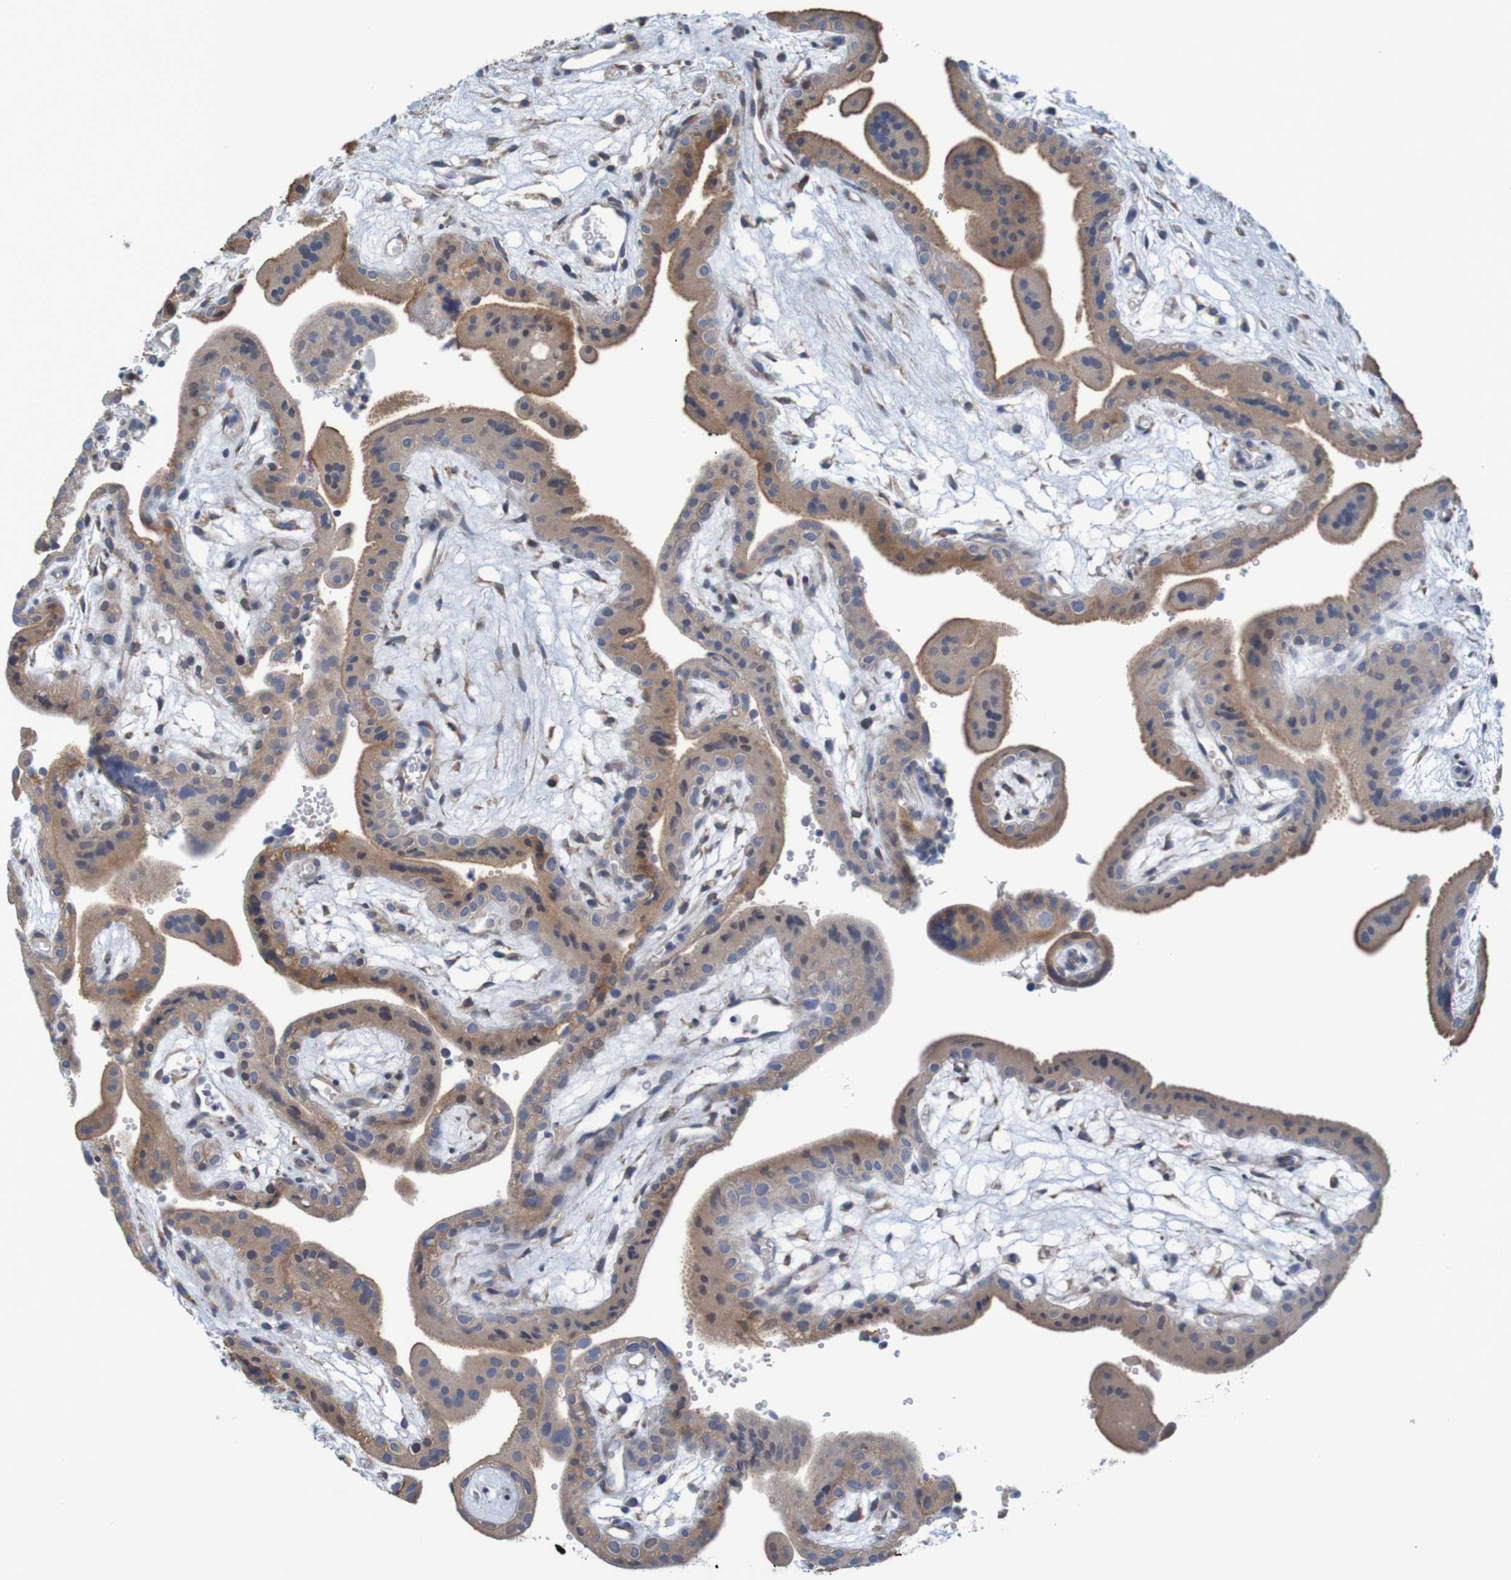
{"staining": {"intensity": "moderate", "quantity": "25%-75%", "location": "cytoplasmic/membranous"}, "tissue": "placenta", "cell_type": "Decidual cells", "image_type": "normal", "snomed": [{"axis": "morphology", "description": "Normal tissue, NOS"}, {"axis": "topography", "description": "Placenta"}], "caption": "Benign placenta demonstrates moderate cytoplasmic/membranous positivity in about 25%-75% of decidual cells (DAB (3,3'-diaminobenzidine) IHC with brightfield microscopy, high magnification)..", "gene": "CLDN18", "patient": {"sex": "female", "age": 18}}